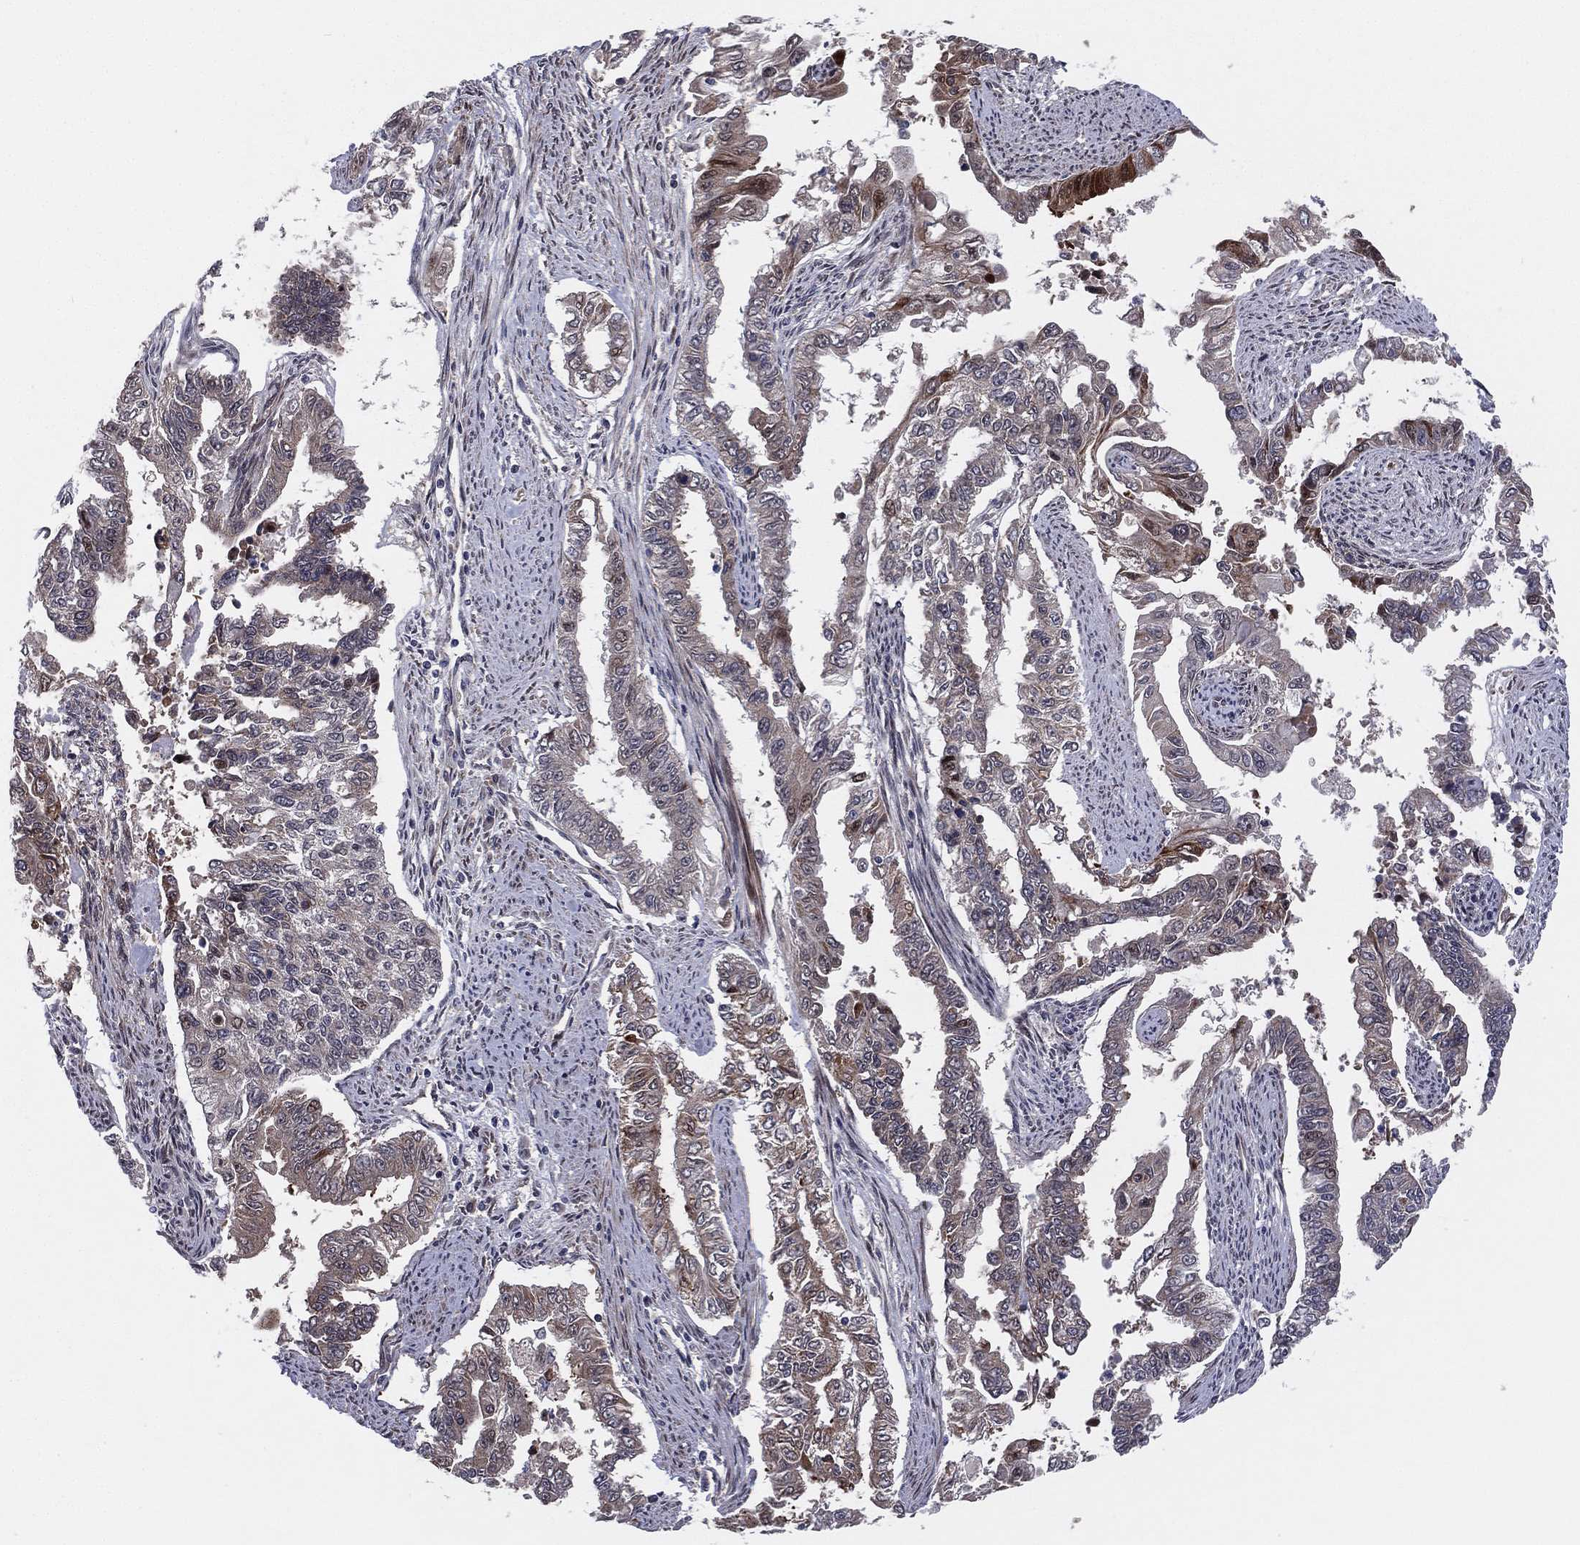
{"staining": {"intensity": "moderate", "quantity": "25%-75%", "location": "cytoplasmic/membranous"}, "tissue": "endometrial cancer", "cell_type": "Tumor cells", "image_type": "cancer", "snomed": [{"axis": "morphology", "description": "Adenocarcinoma, NOS"}, {"axis": "topography", "description": "Uterus"}], "caption": "This image displays immunohistochemistry staining of endometrial cancer (adenocarcinoma), with medium moderate cytoplasmic/membranous positivity in approximately 25%-75% of tumor cells.", "gene": "UTP14A", "patient": {"sex": "female", "age": 59}}